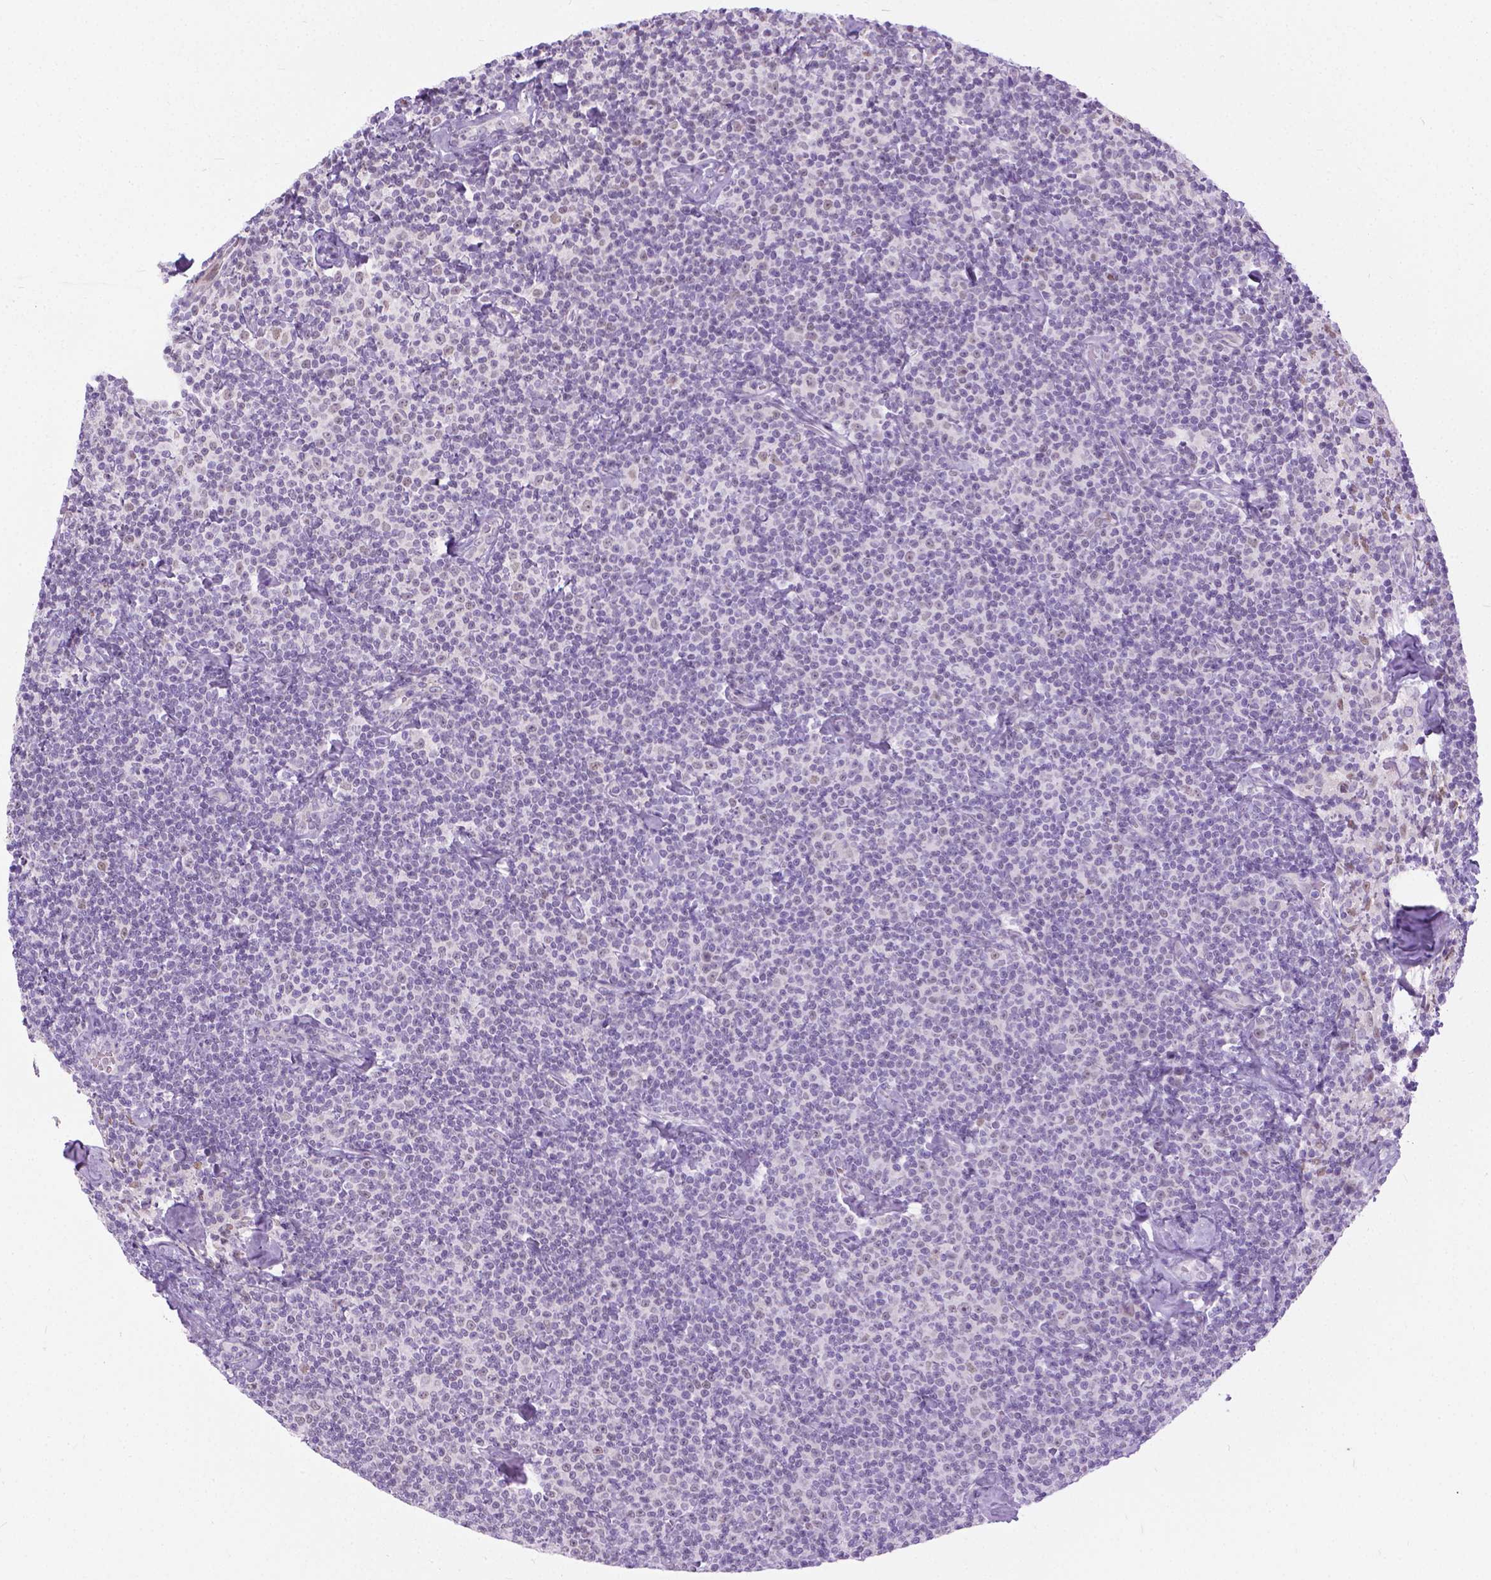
{"staining": {"intensity": "negative", "quantity": "none", "location": "none"}, "tissue": "lymphoma", "cell_type": "Tumor cells", "image_type": "cancer", "snomed": [{"axis": "morphology", "description": "Malignant lymphoma, non-Hodgkin's type, Low grade"}, {"axis": "topography", "description": "Lymph node"}], "caption": "High power microscopy photomicrograph of an immunohistochemistry (IHC) image of low-grade malignant lymphoma, non-Hodgkin's type, revealing no significant expression in tumor cells.", "gene": "APCDD1L", "patient": {"sex": "male", "age": 81}}